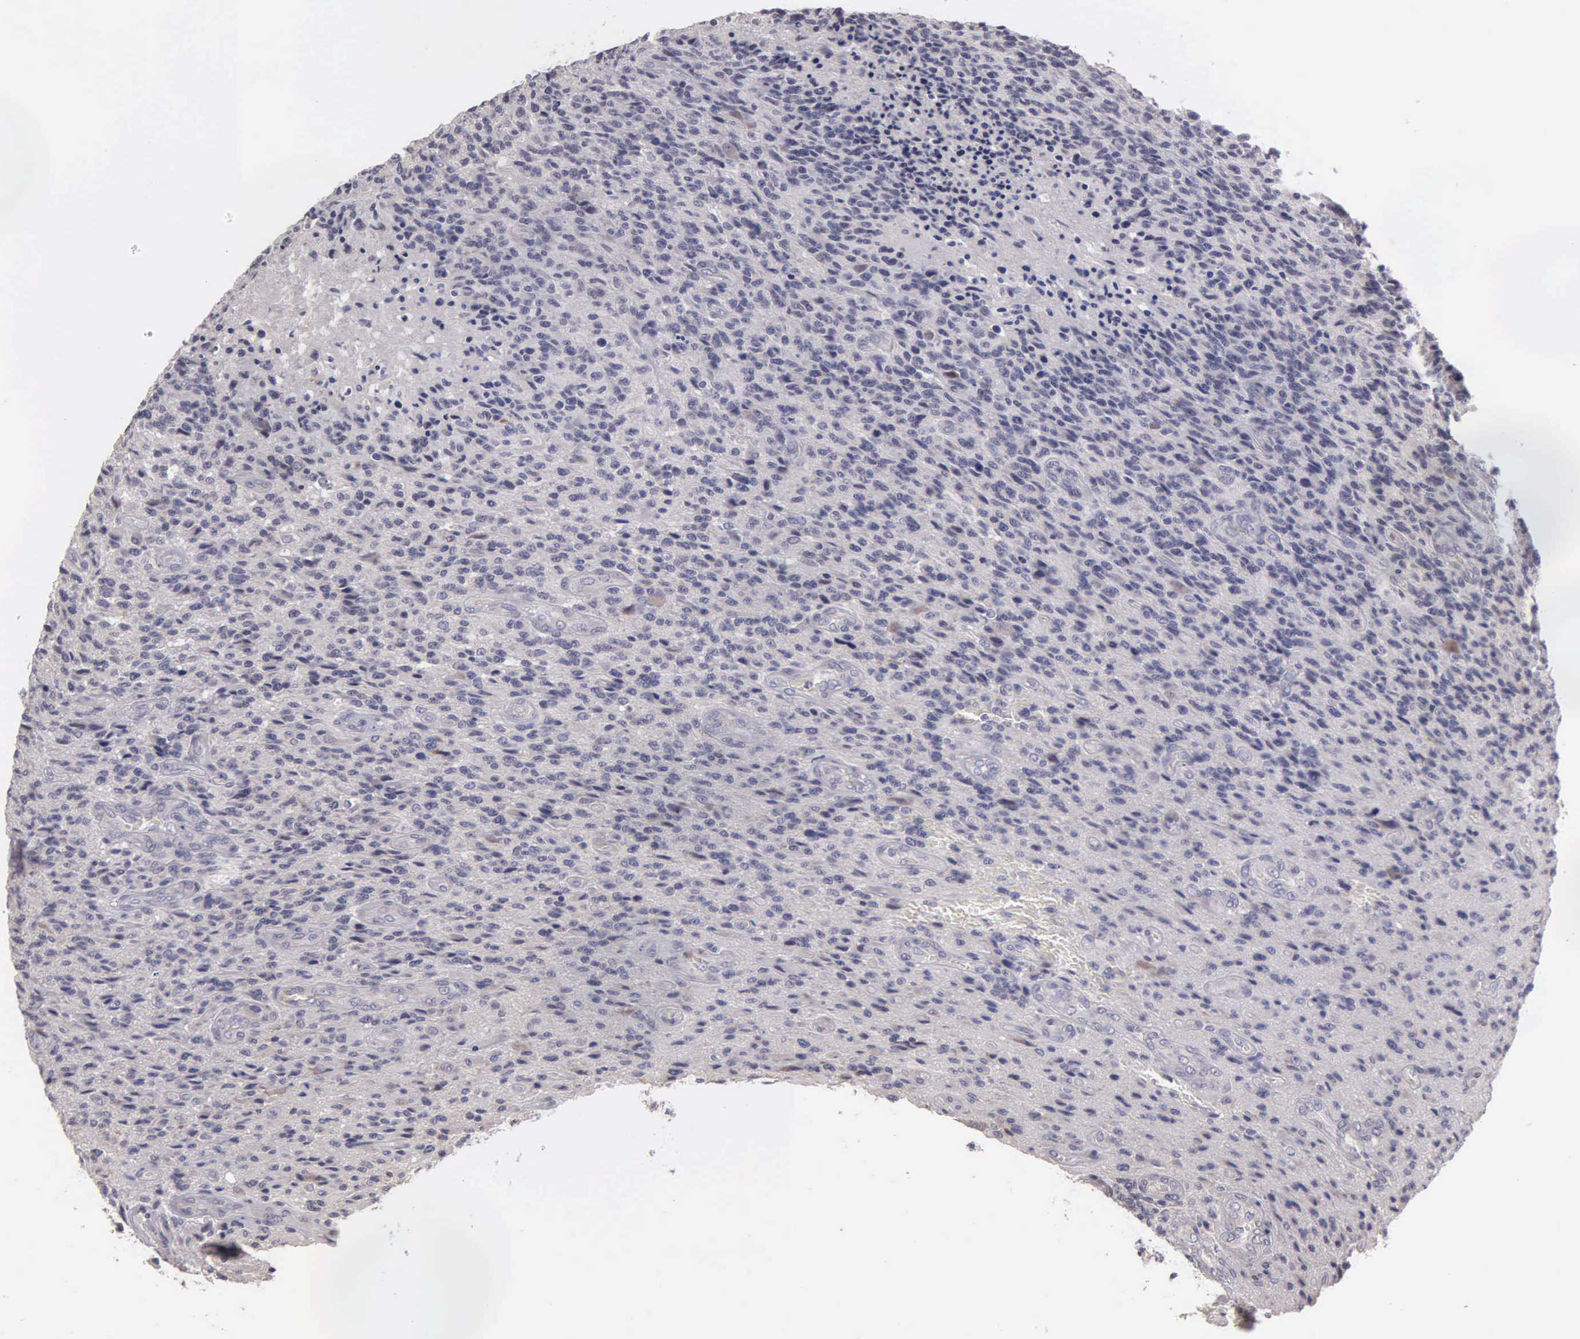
{"staining": {"intensity": "negative", "quantity": "none", "location": "none"}, "tissue": "glioma", "cell_type": "Tumor cells", "image_type": "cancer", "snomed": [{"axis": "morphology", "description": "Glioma, malignant, High grade"}, {"axis": "topography", "description": "Brain"}], "caption": "Immunohistochemistry of high-grade glioma (malignant) shows no positivity in tumor cells. The staining was performed using DAB to visualize the protein expression in brown, while the nuclei were stained in blue with hematoxylin (Magnification: 20x).", "gene": "BRD1", "patient": {"sex": "male", "age": 36}}